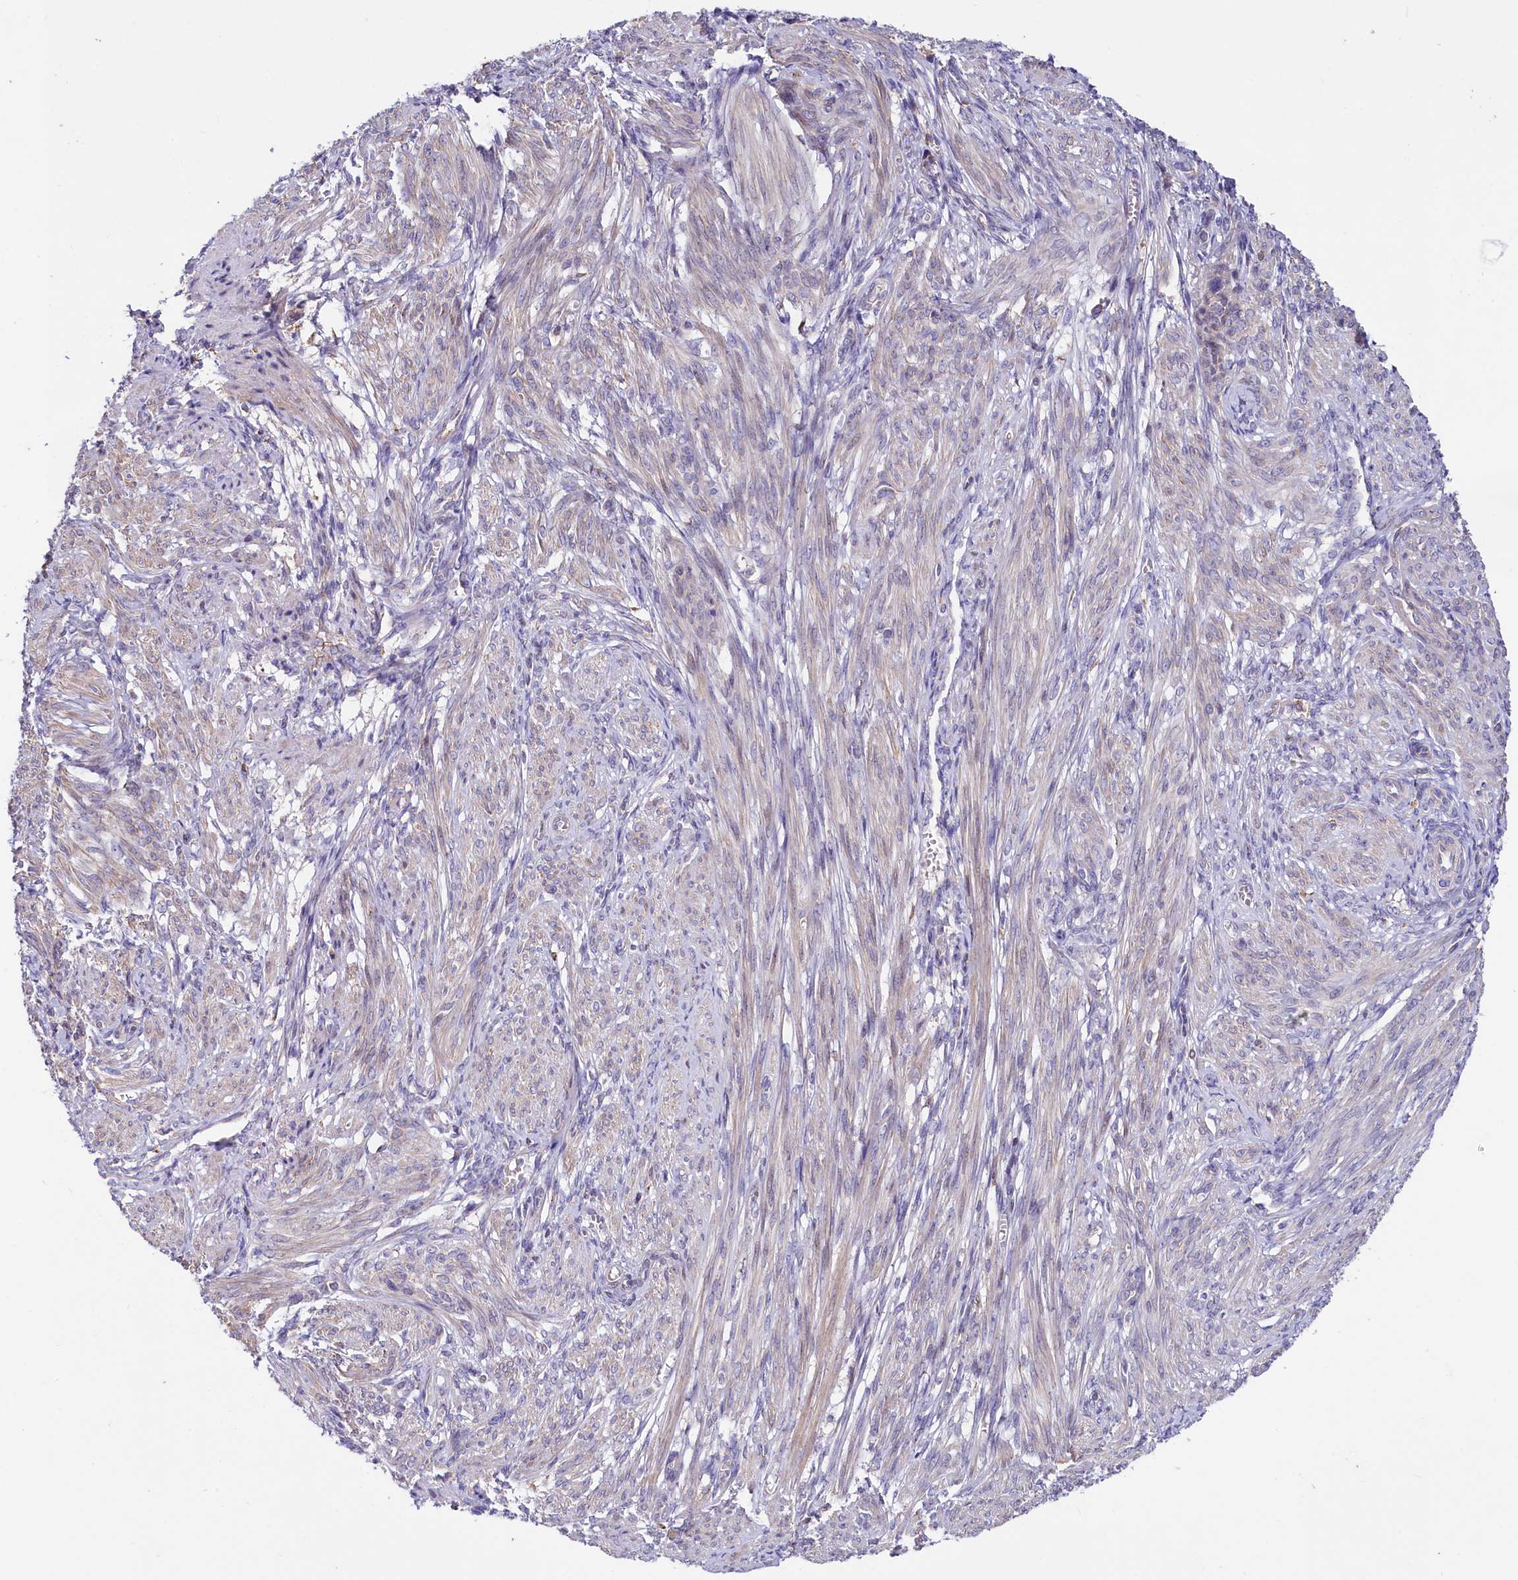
{"staining": {"intensity": "weak", "quantity": "25%-75%", "location": "cytoplasmic/membranous"}, "tissue": "smooth muscle", "cell_type": "Smooth muscle cells", "image_type": "normal", "snomed": [{"axis": "morphology", "description": "Normal tissue, NOS"}, {"axis": "topography", "description": "Smooth muscle"}], "caption": "This is a photomicrograph of IHC staining of unremarkable smooth muscle, which shows weak expression in the cytoplasmic/membranous of smooth muscle cells.", "gene": "RPUSD3", "patient": {"sex": "female", "age": 39}}